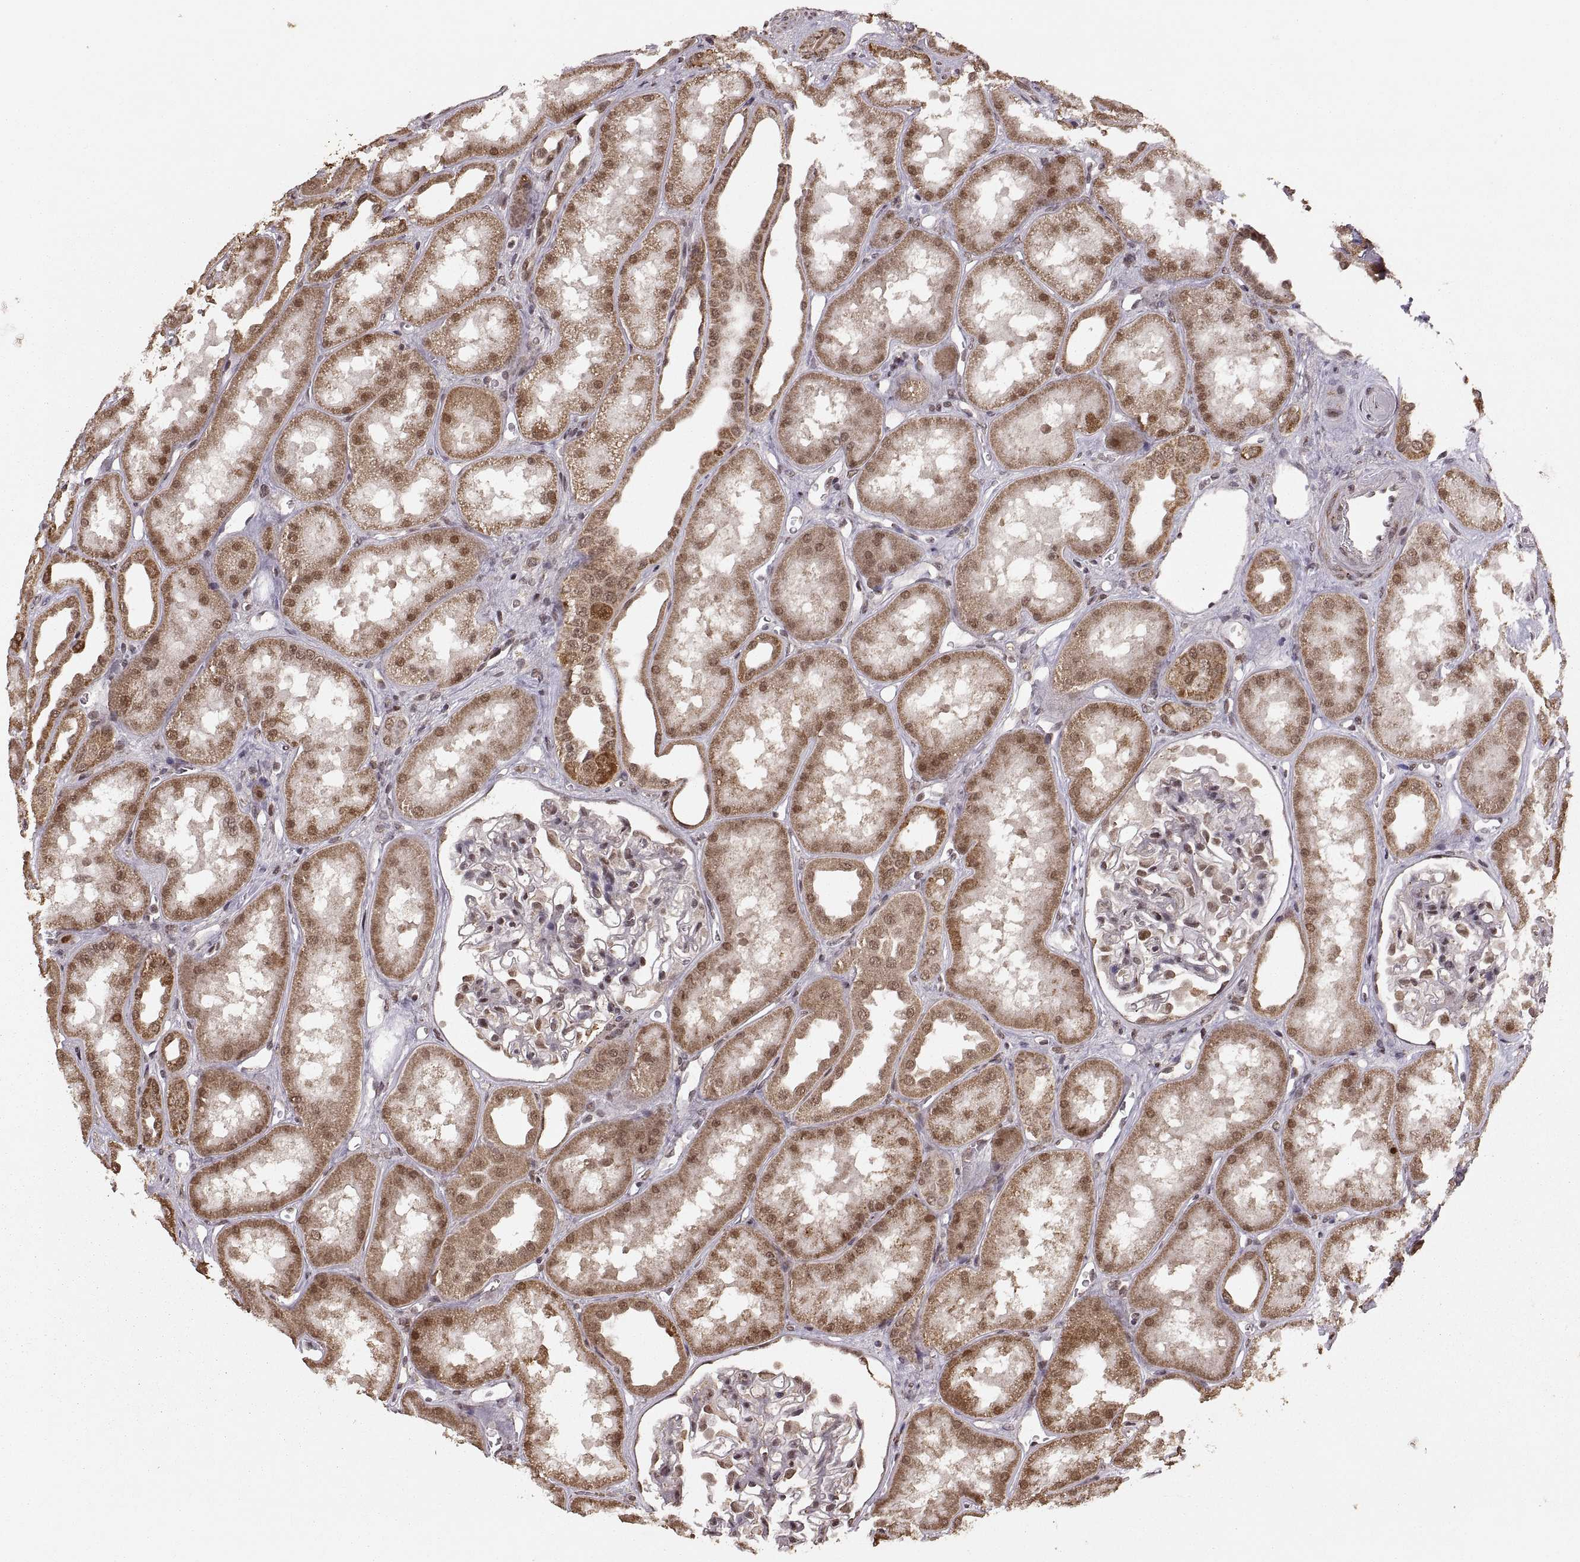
{"staining": {"intensity": "moderate", "quantity": "25%-75%", "location": "nuclear"}, "tissue": "kidney", "cell_type": "Cells in glomeruli", "image_type": "normal", "snomed": [{"axis": "morphology", "description": "Normal tissue, NOS"}, {"axis": "topography", "description": "Kidney"}], "caption": "Benign kidney displays moderate nuclear positivity in about 25%-75% of cells in glomeruli, visualized by immunohistochemistry. Using DAB (brown) and hematoxylin (blue) stains, captured at high magnification using brightfield microscopy.", "gene": "RFT1", "patient": {"sex": "male", "age": 61}}